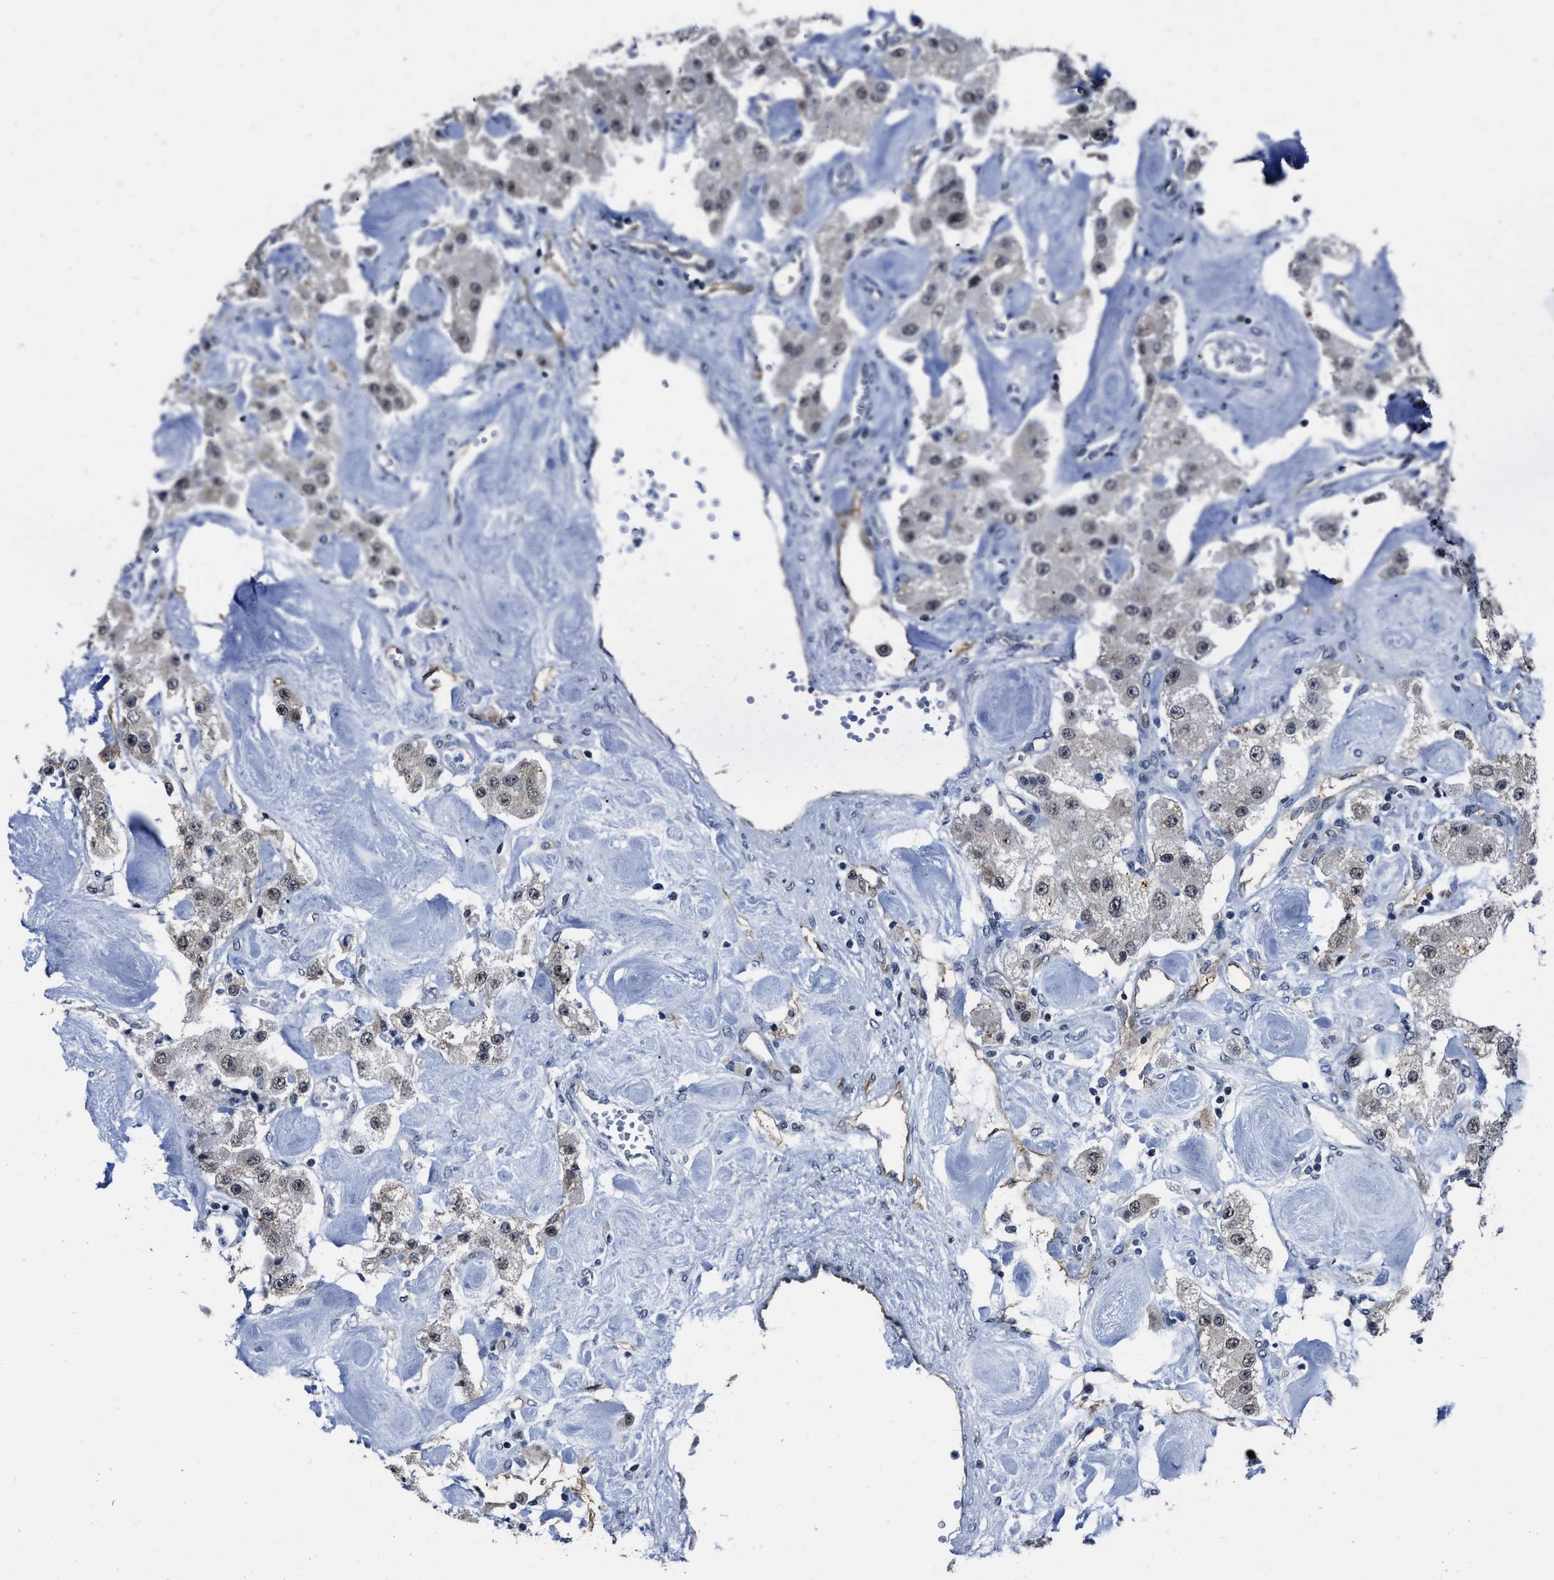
{"staining": {"intensity": "negative", "quantity": "none", "location": "none"}, "tissue": "carcinoid", "cell_type": "Tumor cells", "image_type": "cancer", "snomed": [{"axis": "morphology", "description": "Carcinoid, malignant, NOS"}, {"axis": "topography", "description": "Pancreas"}], "caption": "There is no significant staining in tumor cells of malignant carcinoid.", "gene": "MARCKSL1", "patient": {"sex": "male", "age": 41}}